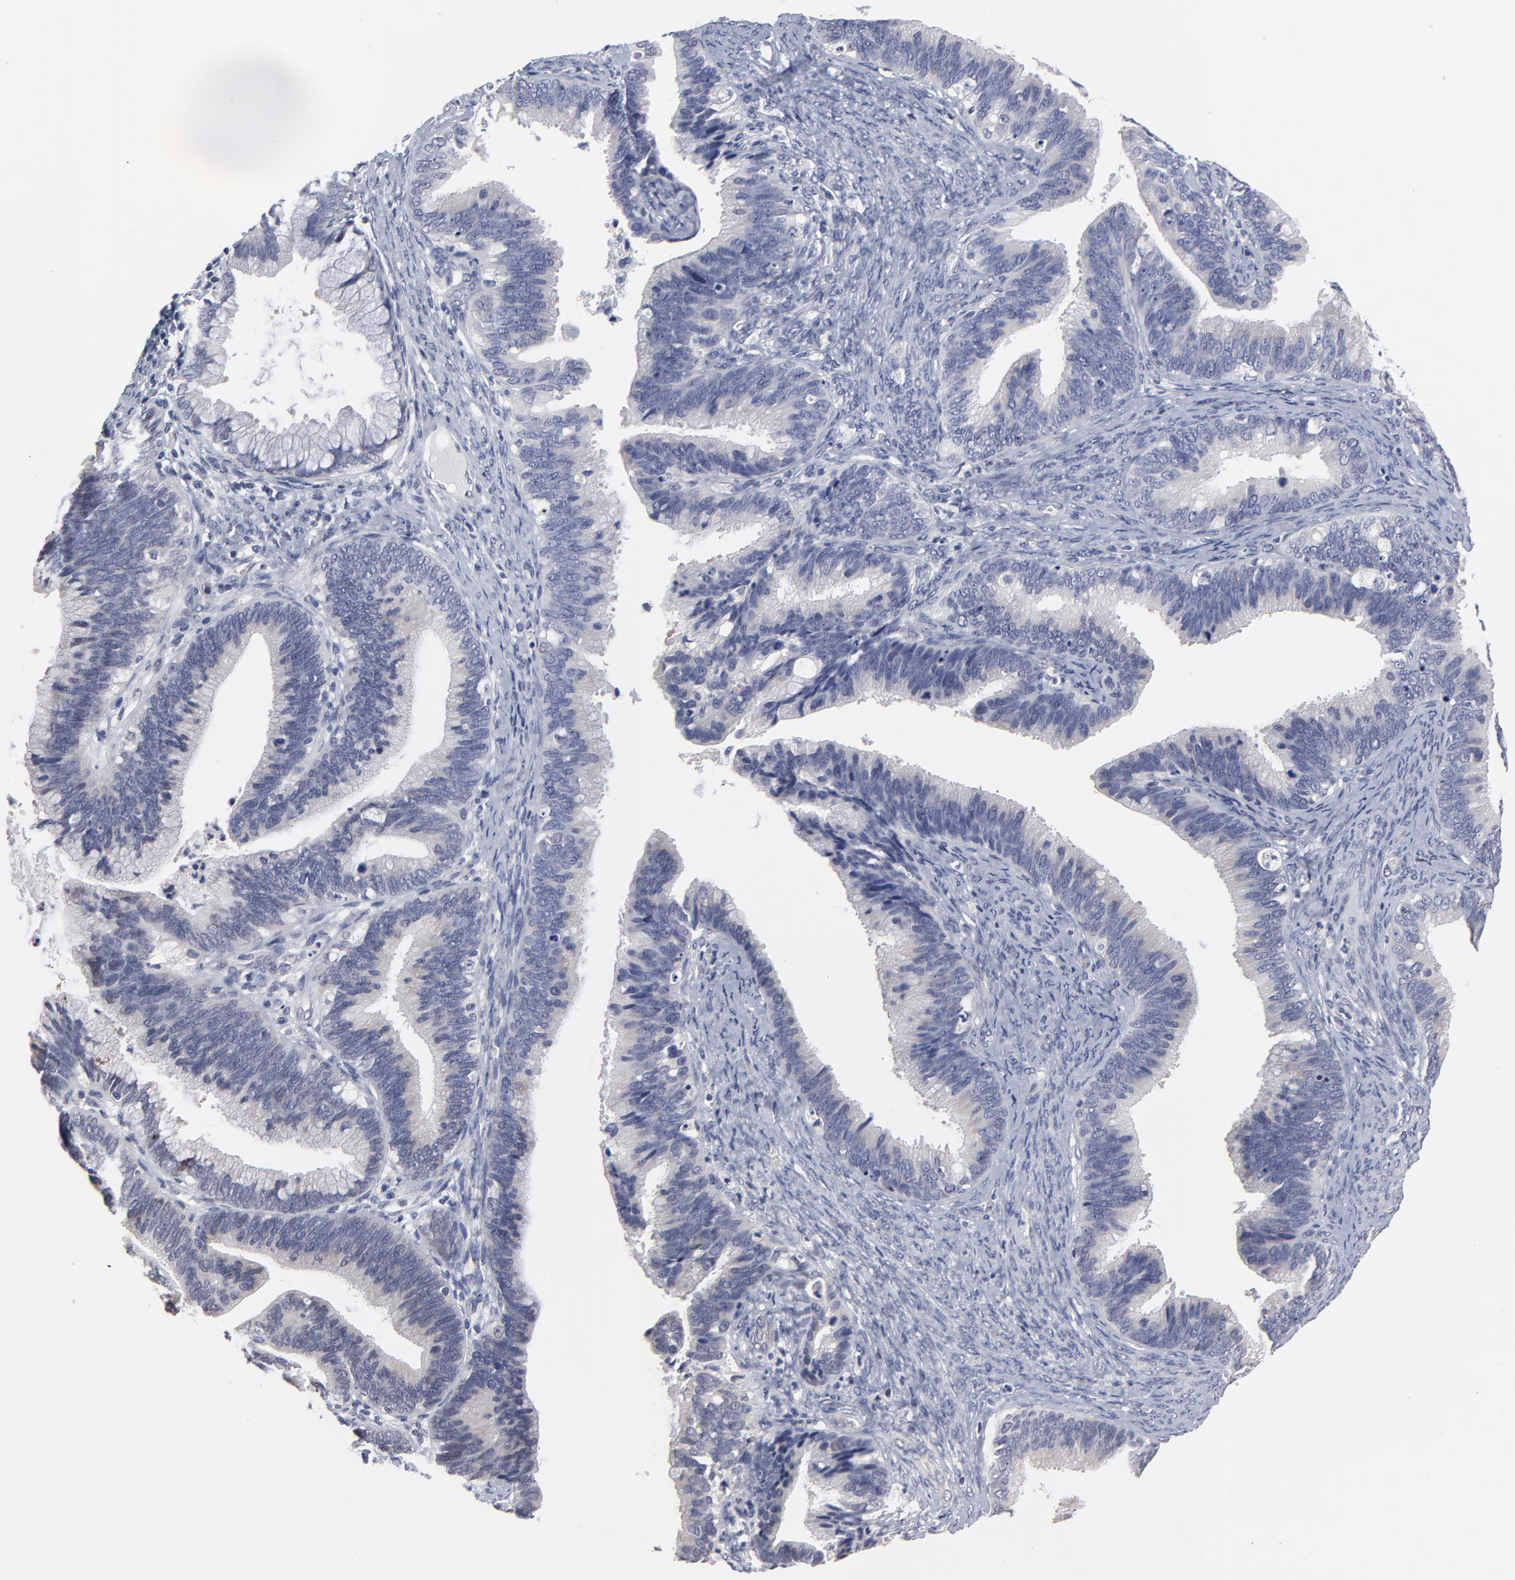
{"staining": {"intensity": "negative", "quantity": "none", "location": "none"}, "tissue": "cervical cancer", "cell_type": "Tumor cells", "image_type": "cancer", "snomed": [{"axis": "morphology", "description": "Adenocarcinoma, NOS"}, {"axis": "topography", "description": "Cervix"}], "caption": "Protein analysis of cervical adenocarcinoma displays no significant staining in tumor cells.", "gene": "MAGEA10", "patient": {"sex": "female", "age": 47}}